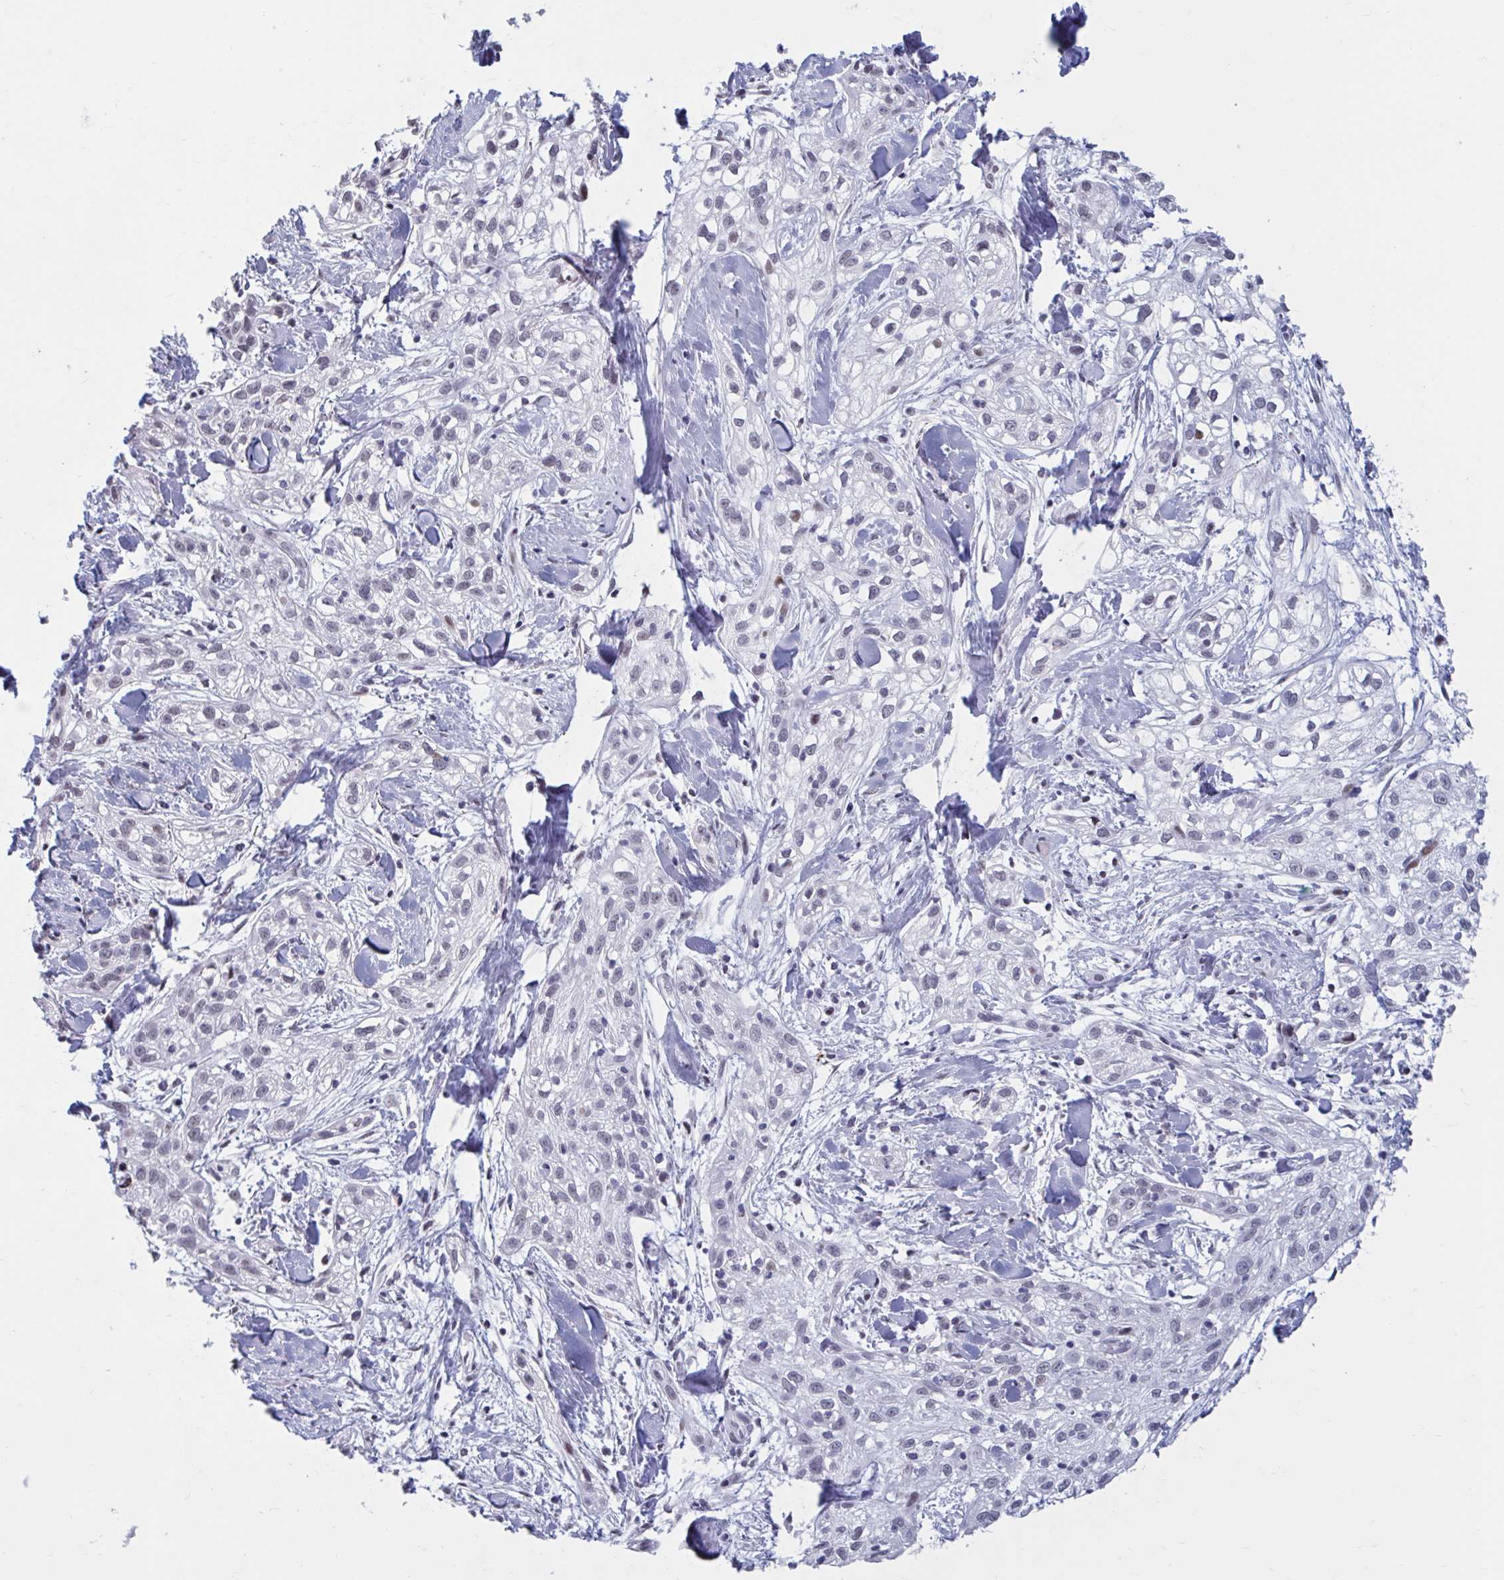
{"staining": {"intensity": "weak", "quantity": "<25%", "location": "nuclear"}, "tissue": "skin cancer", "cell_type": "Tumor cells", "image_type": "cancer", "snomed": [{"axis": "morphology", "description": "Squamous cell carcinoma, NOS"}, {"axis": "topography", "description": "Skin"}], "caption": "A high-resolution micrograph shows immunohistochemistry (IHC) staining of squamous cell carcinoma (skin), which exhibits no significant expression in tumor cells.", "gene": "HSD17B6", "patient": {"sex": "male", "age": 82}}